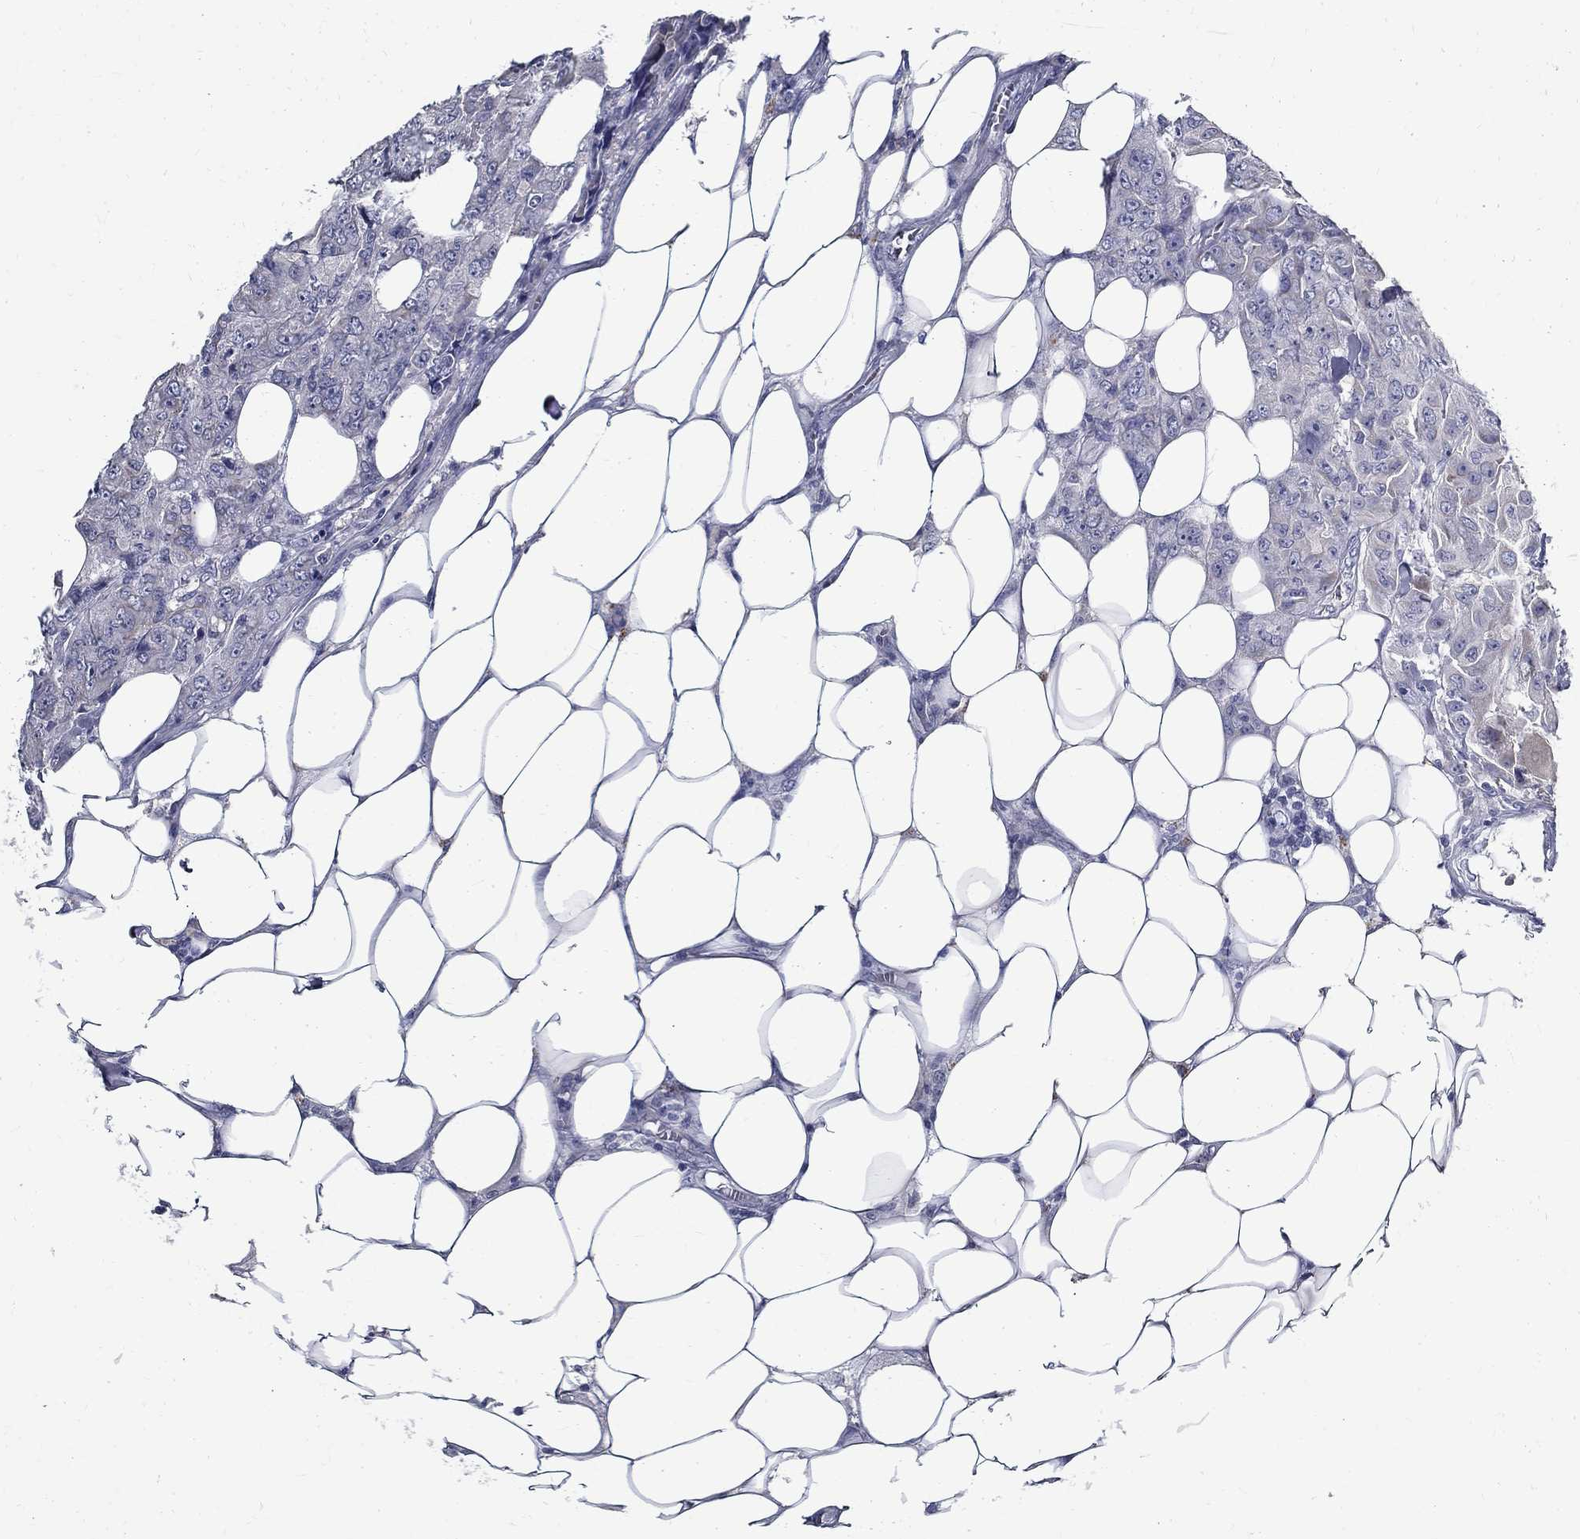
{"staining": {"intensity": "weak", "quantity": "<25%", "location": "cytoplasmic/membranous"}, "tissue": "breast cancer", "cell_type": "Tumor cells", "image_type": "cancer", "snomed": [{"axis": "morphology", "description": "Duct carcinoma"}, {"axis": "topography", "description": "Breast"}], "caption": "Micrograph shows no protein expression in tumor cells of breast cancer (intraductal carcinoma) tissue.", "gene": "TGM4", "patient": {"sex": "female", "age": 43}}